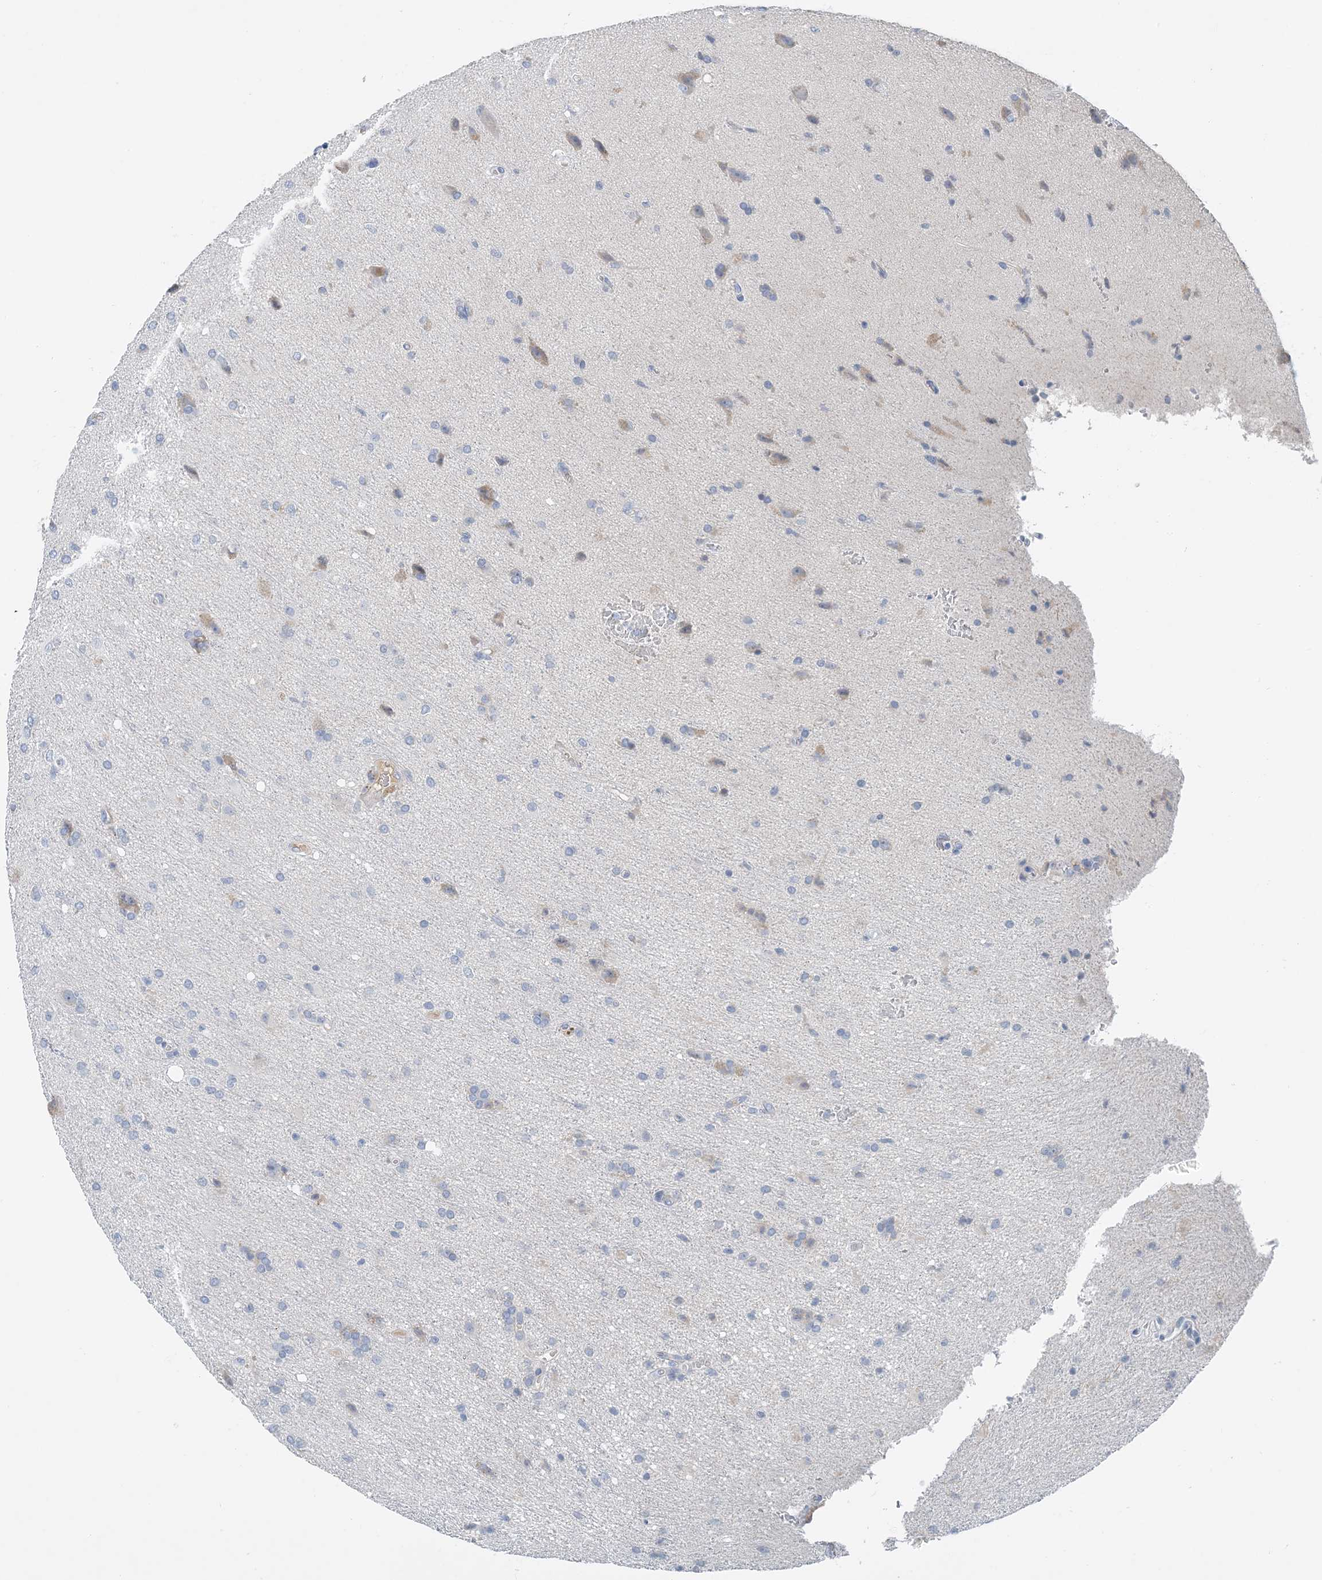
{"staining": {"intensity": "negative", "quantity": "none", "location": "none"}, "tissue": "glioma", "cell_type": "Tumor cells", "image_type": "cancer", "snomed": [{"axis": "morphology", "description": "Glioma, malignant, High grade"}, {"axis": "topography", "description": "Brain"}], "caption": "IHC micrograph of neoplastic tissue: glioma stained with DAB displays no significant protein expression in tumor cells. Brightfield microscopy of immunohistochemistry stained with DAB (brown) and hematoxylin (blue), captured at high magnification.", "gene": "CTRL", "patient": {"sex": "female", "age": 57}}